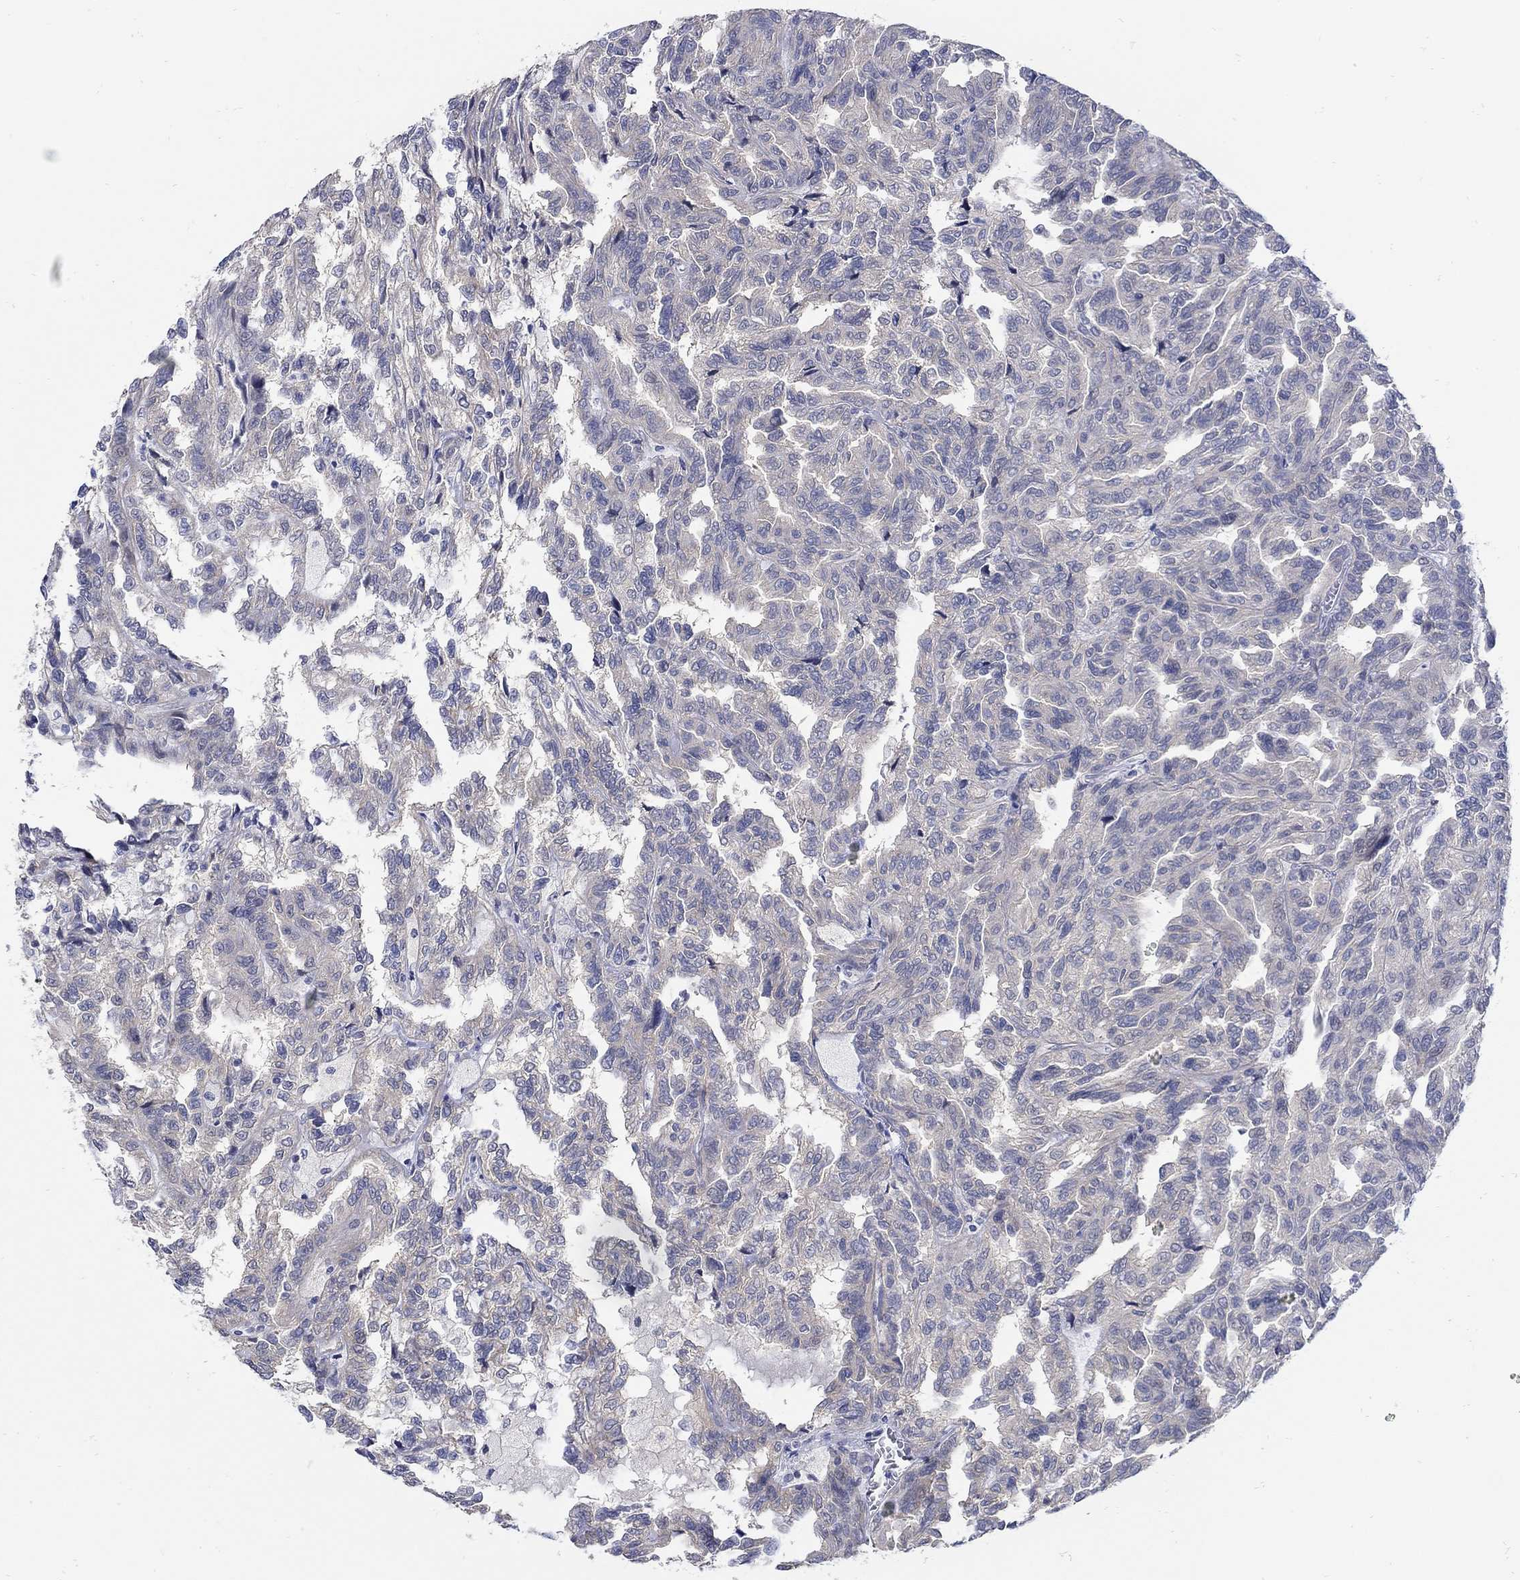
{"staining": {"intensity": "weak", "quantity": "<25%", "location": "cytoplasmic/membranous"}, "tissue": "renal cancer", "cell_type": "Tumor cells", "image_type": "cancer", "snomed": [{"axis": "morphology", "description": "Adenocarcinoma, NOS"}, {"axis": "topography", "description": "Kidney"}], "caption": "Immunohistochemistry (IHC) photomicrograph of neoplastic tissue: human renal cancer stained with DAB (3,3'-diaminobenzidine) demonstrates no significant protein staining in tumor cells.", "gene": "SCN7A", "patient": {"sex": "male", "age": 79}}